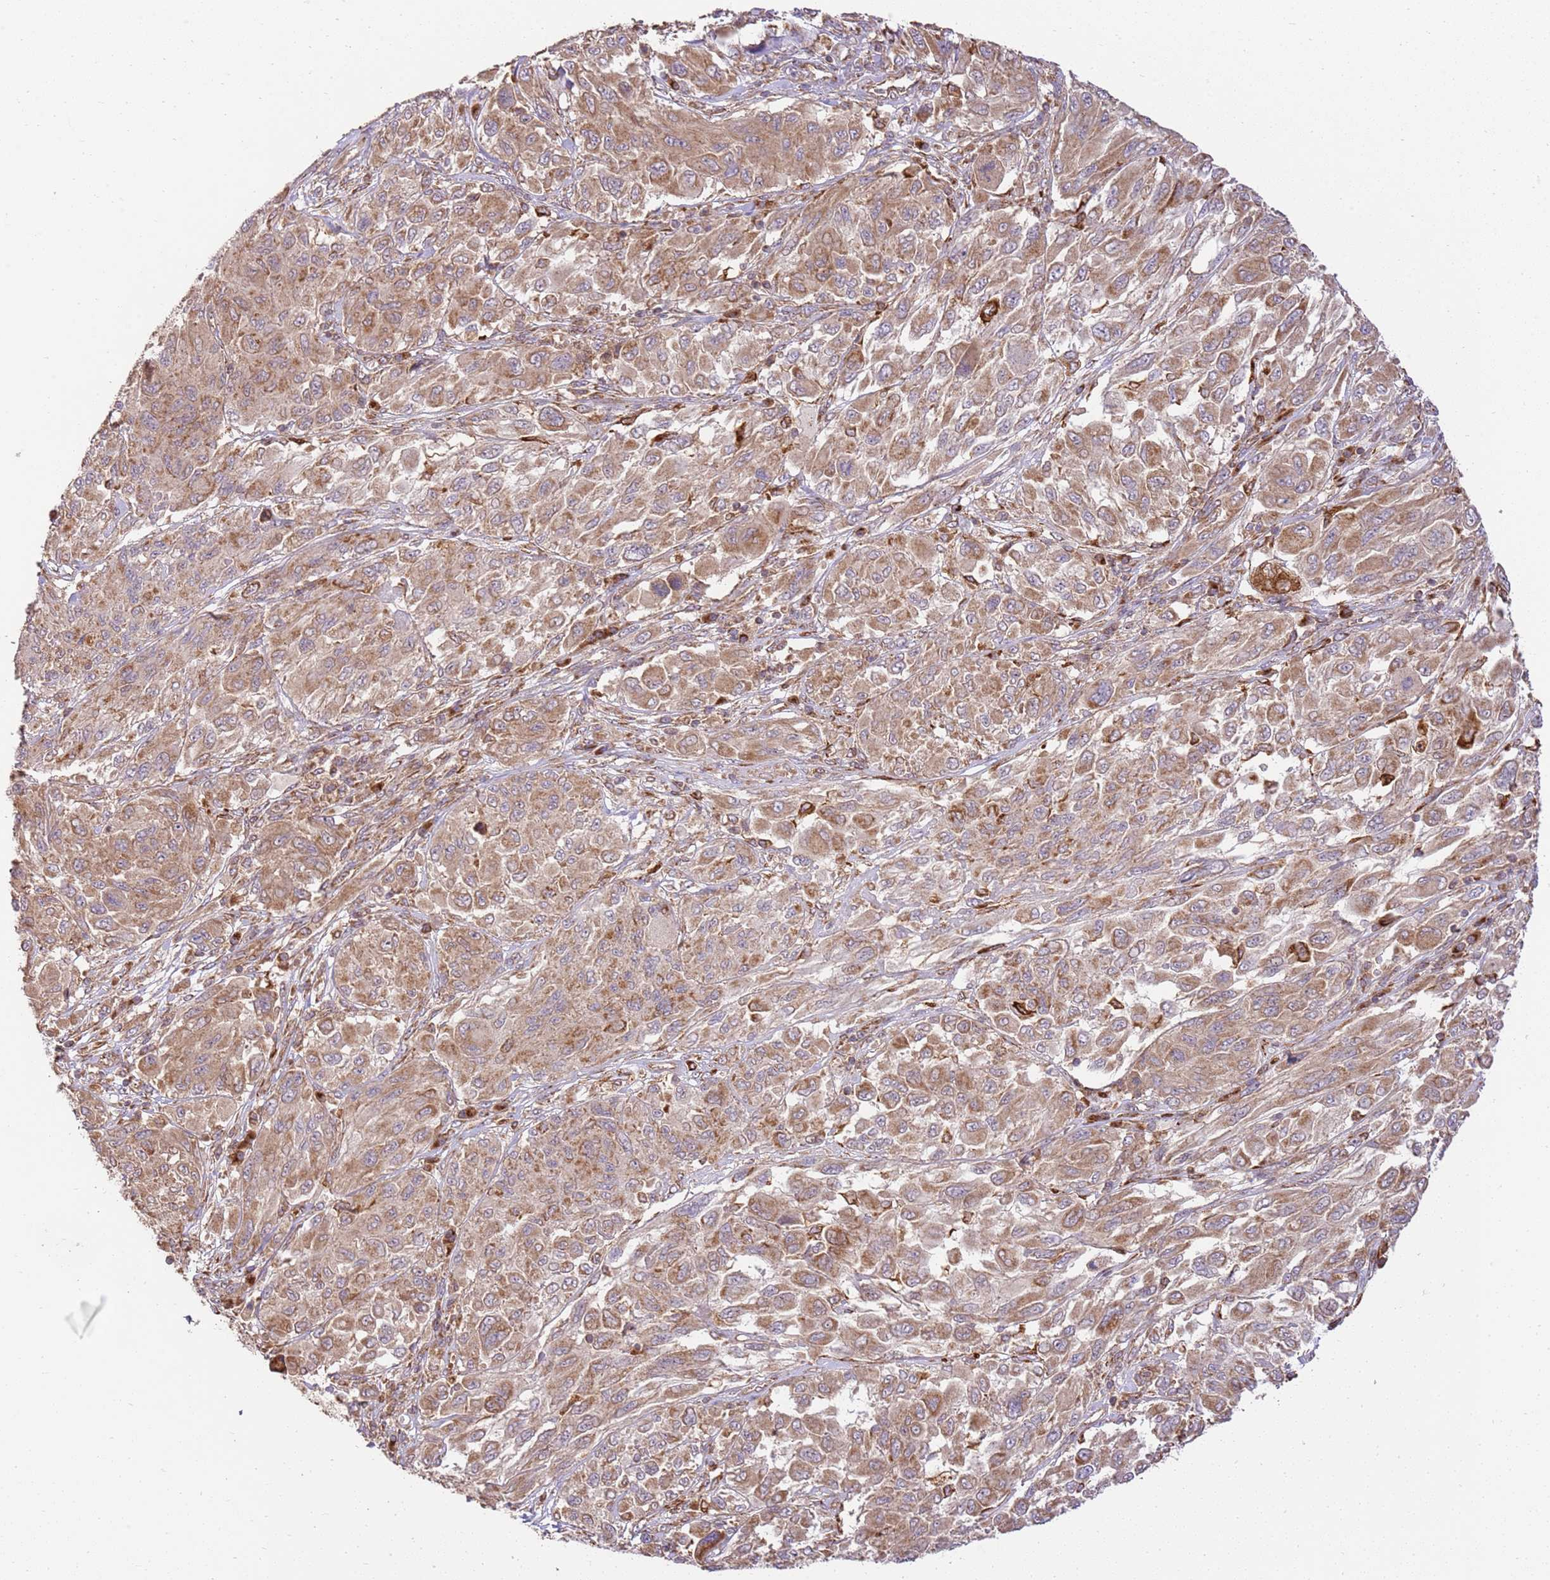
{"staining": {"intensity": "moderate", "quantity": ">75%", "location": "cytoplasmic/membranous"}, "tissue": "melanoma", "cell_type": "Tumor cells", "image_type": "cancer", "snomed": [{"axis": "morphology", "description": "Malignant melanoma, NOS"}, {"axis": "topography", "description": "Skin"}], "caption": "Human melanoma stained for a protein (brown) demonstrates moderate cytoplasmic/membranous positive staining in approximately >75% of tumor cells.", "gene": "SPATA2L", "patient": {"sex": "female", "age": 91}}